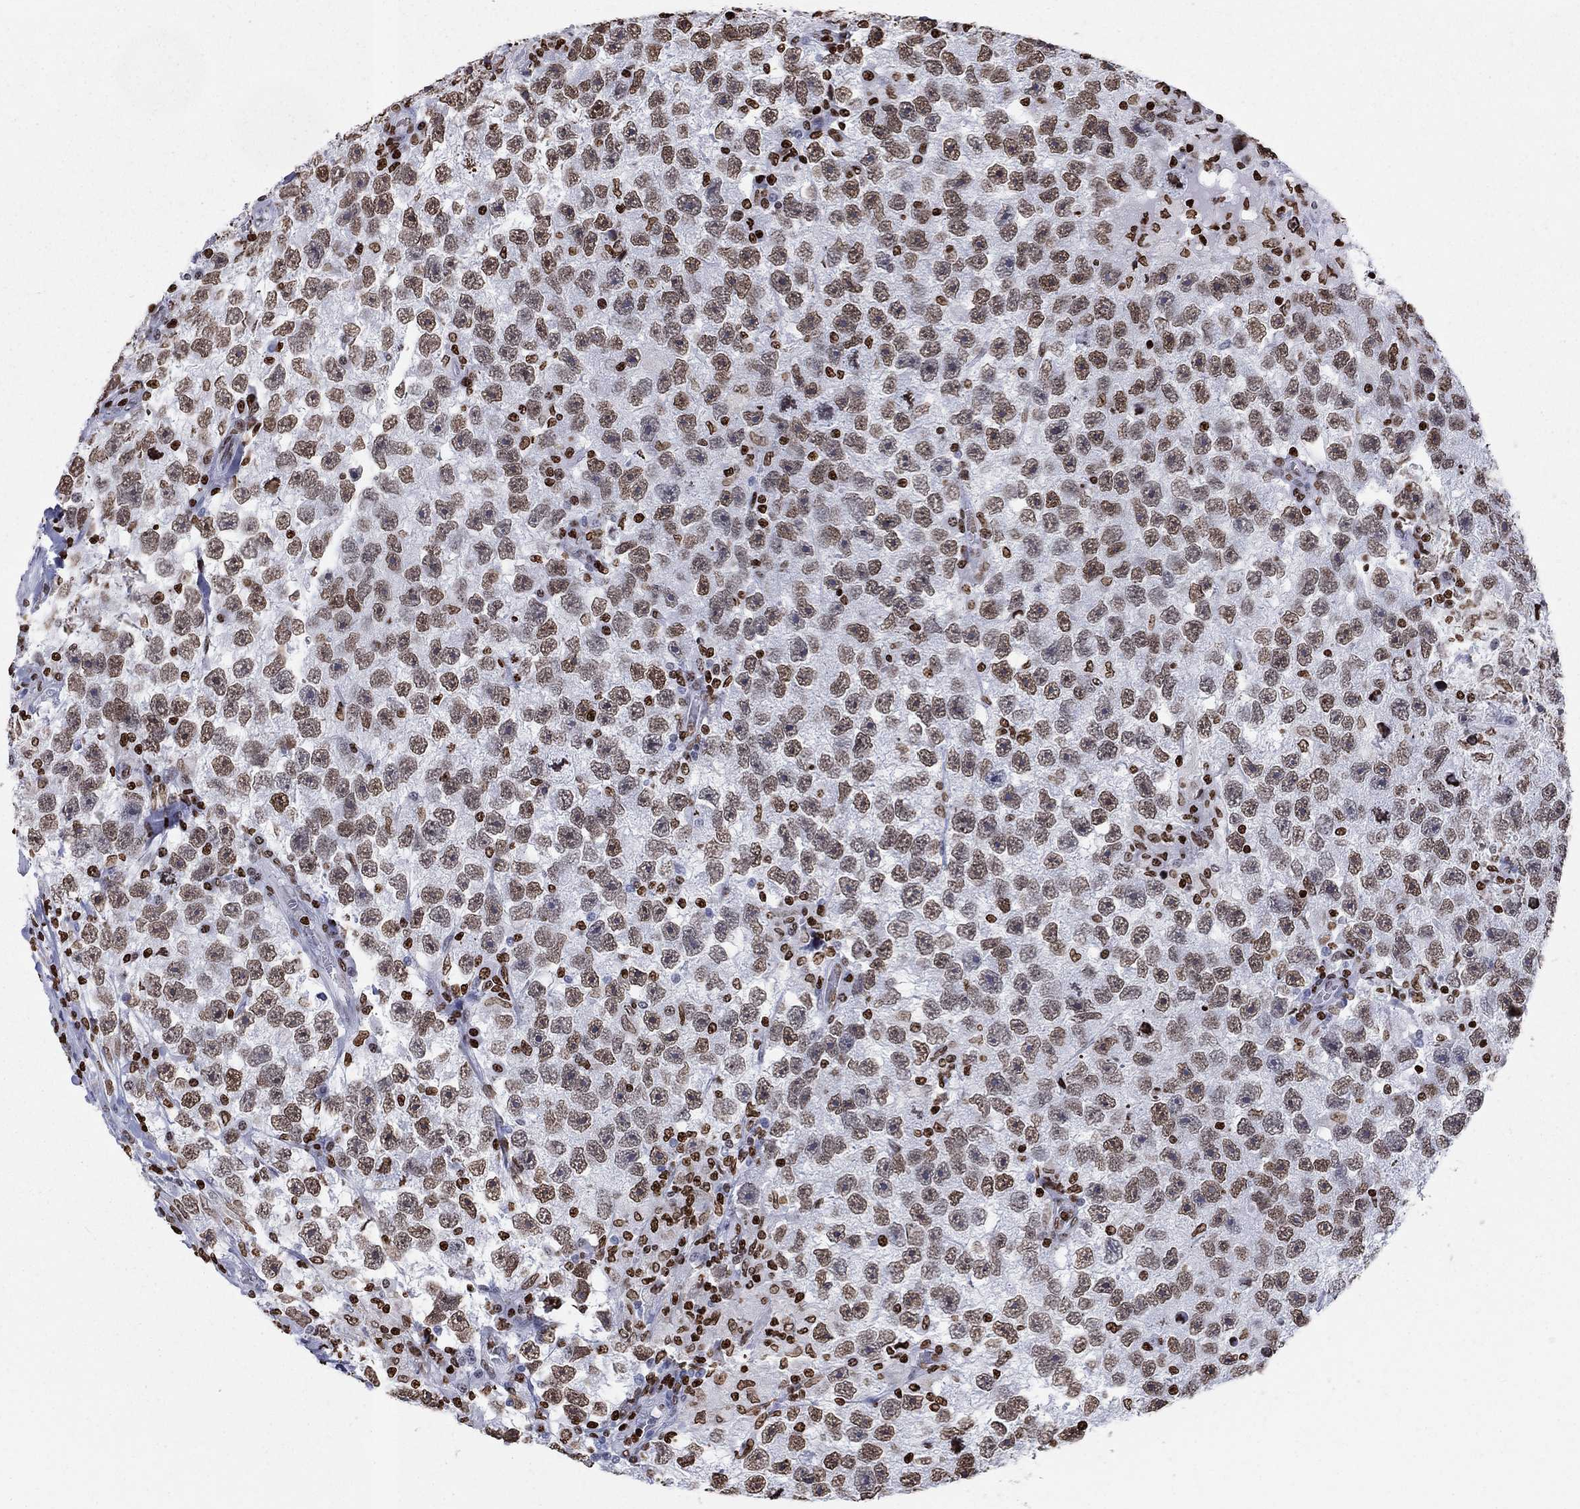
{"staining": {"intensity": "moderate", "quantity": "25%-75%", "location": "nuclear"}, "tissue": "testis cancer", "cell_type": "Tumor cells", "image_type": "cancer", "snomed": [{"axis": "morphology", "description": "Seminoma, NOS"}, {"axis": "topography", "description": "Testis"}], "caption": "The micrograph exhibits immunohistochemical staining of testis cancer (seminoma). There is moderate nuclear positivity is seen in about 25%-75% of tumor cells.", "gene": "H1-5", "patient": {"sex": "male", "age": 26}}